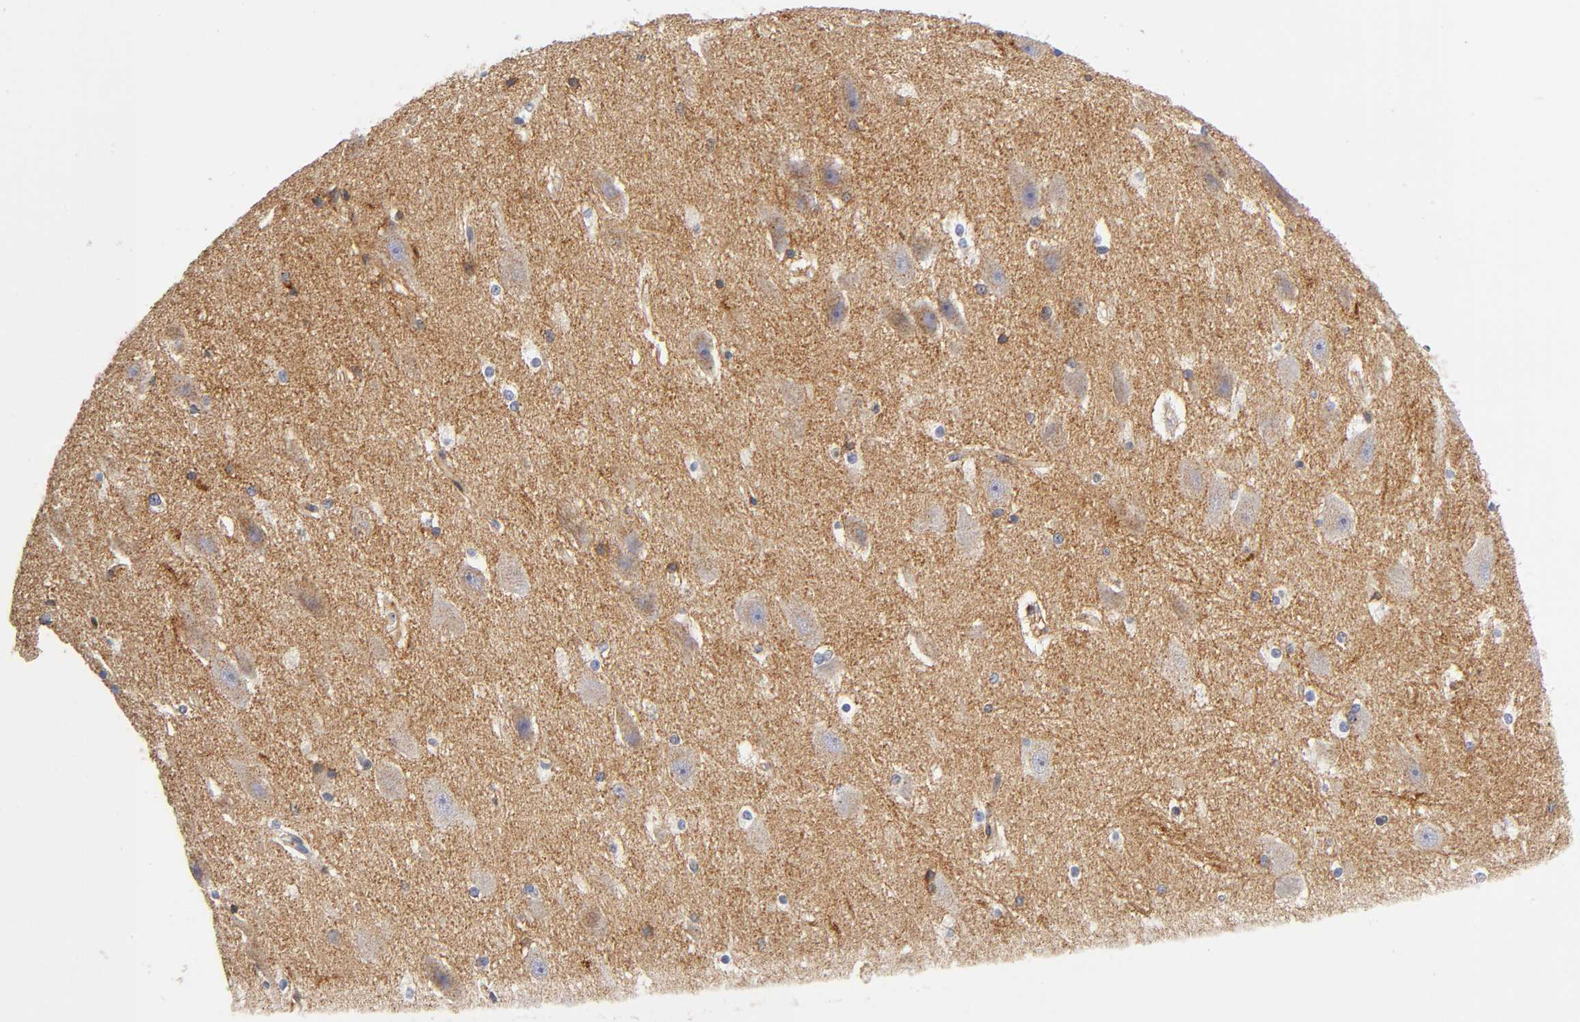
{"staining": {"intensity": "moderate", "quantity": "<25%", "location": "cytoplasmic/membranous"}, "tissue": "hippocampus", "cell_type": "Glial cells", "image_type": "normal", "snomed": [{"axis": "morphology", "description": "Normal tissue, NOS"}, {"axis": "topography", "description": "Hippocampus"}], "caption": "This image shows IHC staining of unremarkable hippocampus, with low moderate cytoplasmic/membranous staining in approximately <25% of glial cells.", "gene": "ANXA7", "patient": {"sex": "female", "age": 19}}